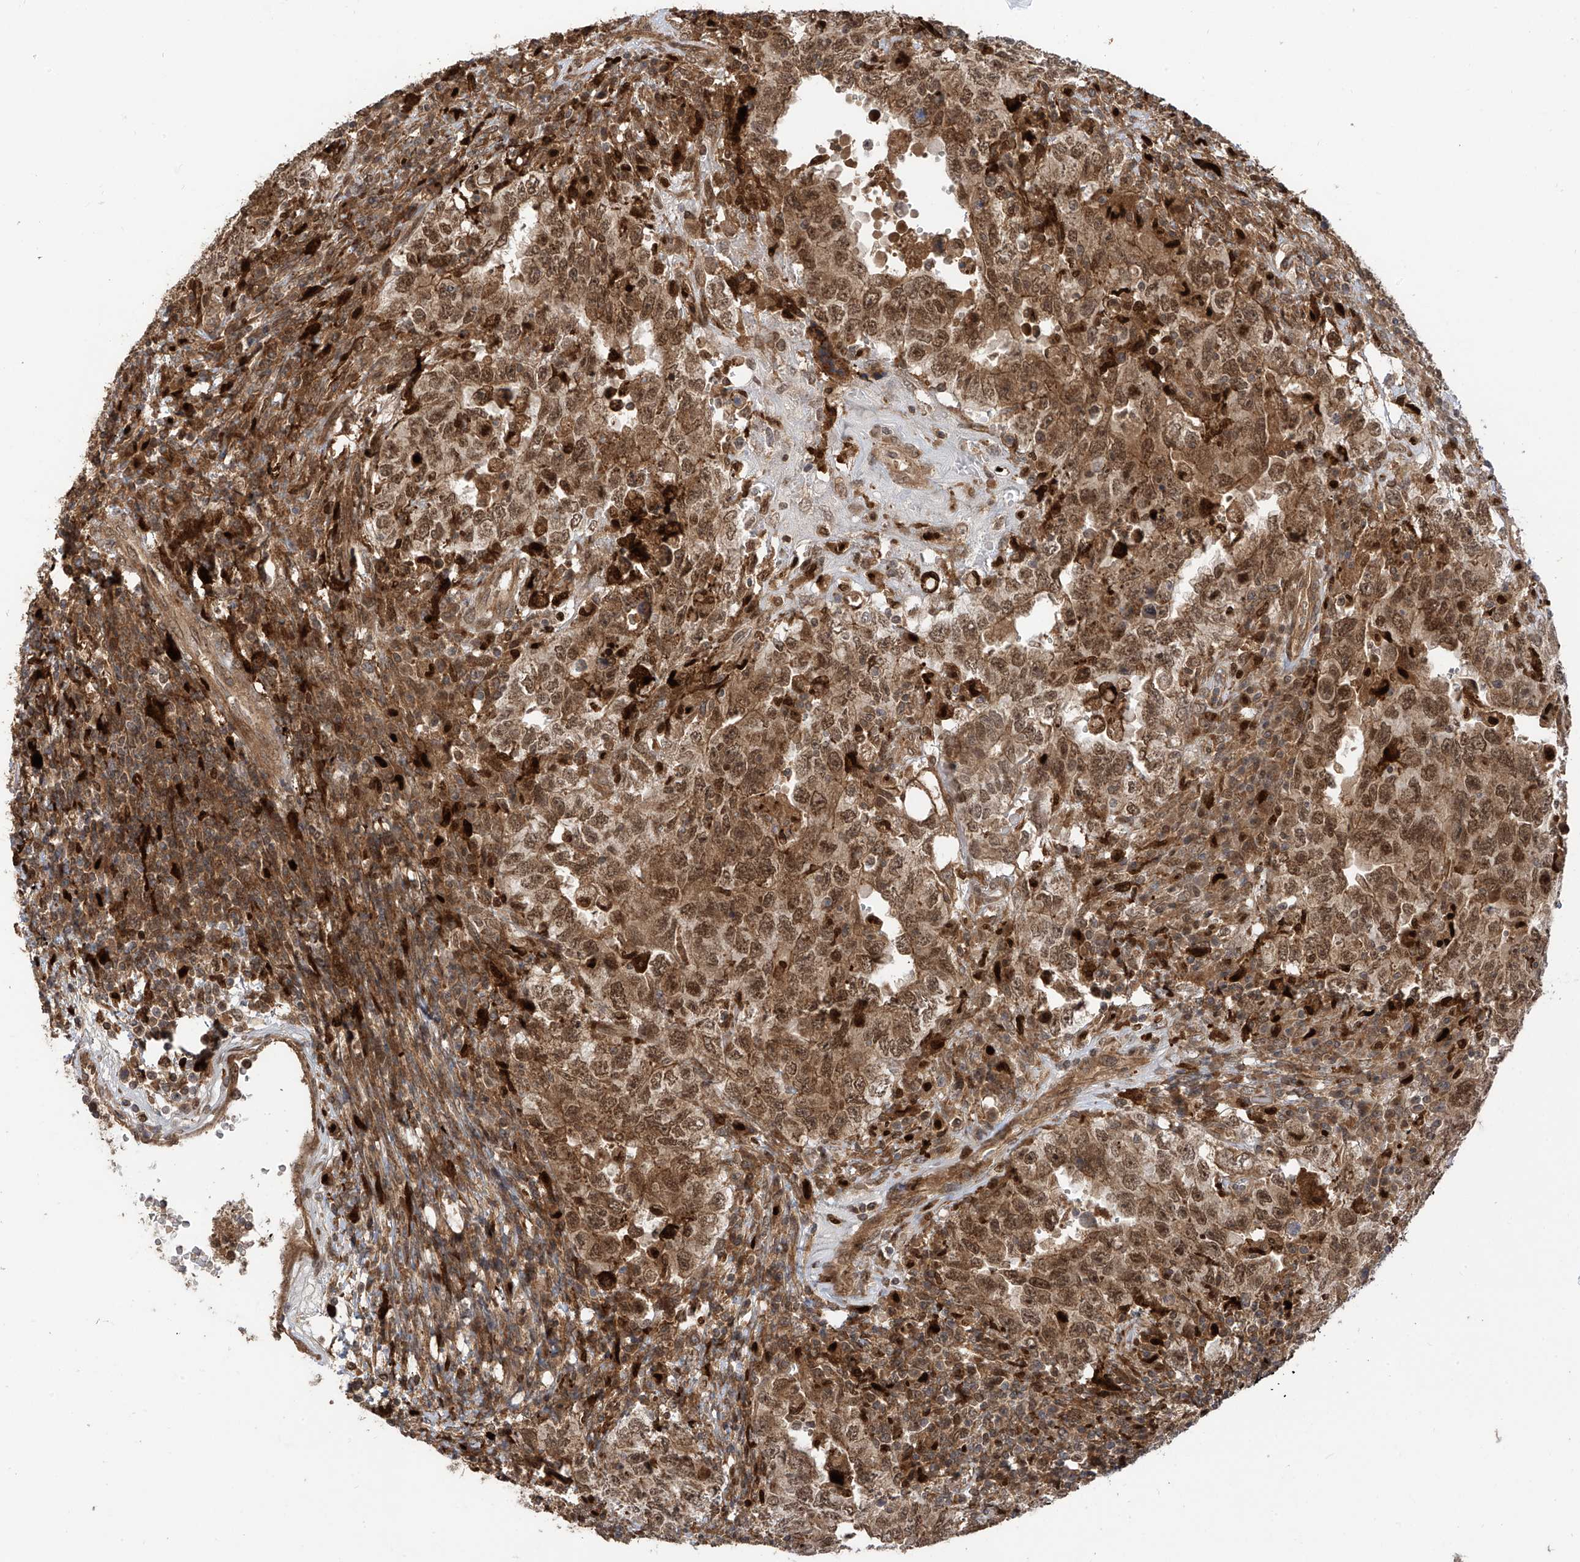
{"staining": {"intensity": "moderate", "quantity": ">75%", "location": "cytoplasmic/membranous,nuclear"}, "tissue": "testis cancer", "cell_type": "Tumor cells", "image_type": "cancer", "snomed": [{"axis": "morphology", "description": "Carcinoma, Embryonal, NOS"}, {"axis": "topography", "description": "Testis"}], "caption": "DAB (3,3'-diaminobenzidine) immunohistochemical staining of embryonal carcinoma (testis) displays moderate cytoplasmic/membranous and nuclear protein positivity in approximately >75% of tumor cells.", "gene": "ATAD2B", "patient": {"sex": "male", "age": 26}}